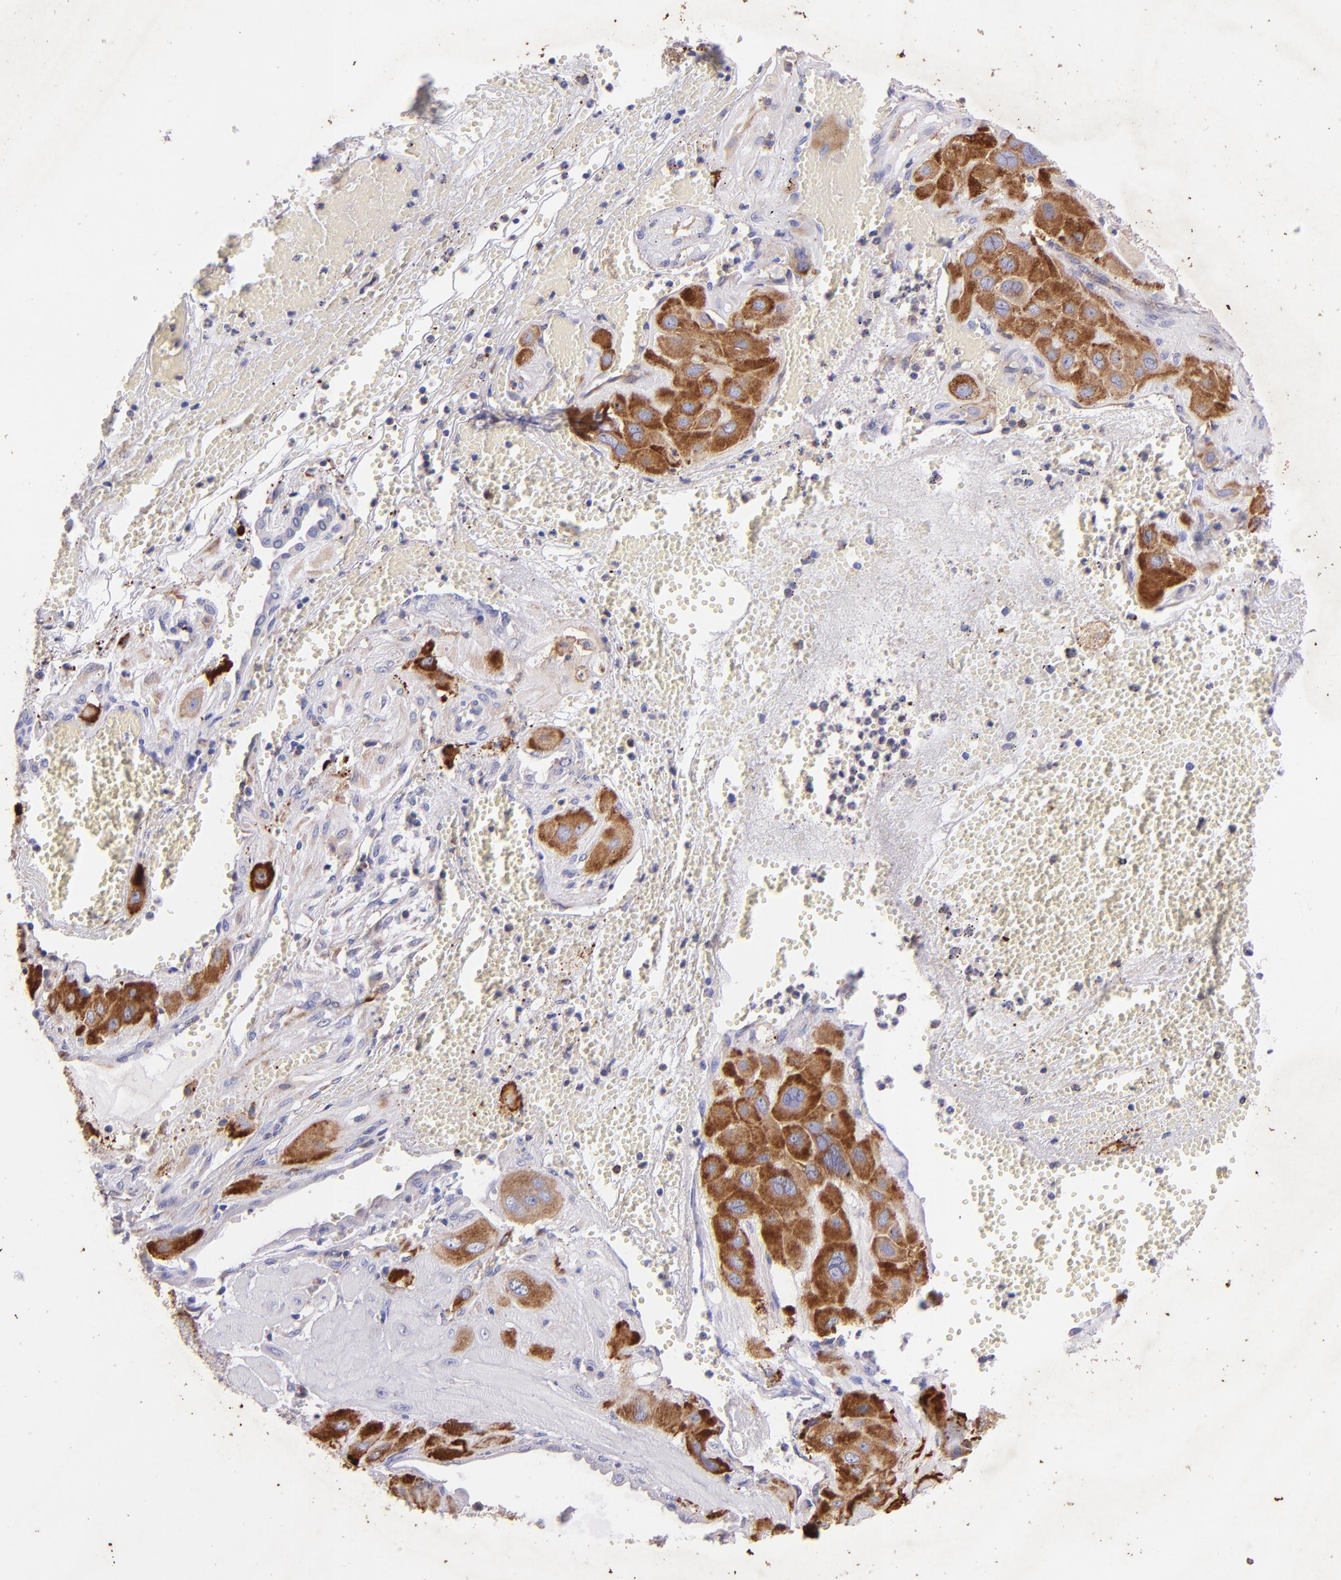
{"staining": {"intensity": "strong", "quantity": ">75%", "location": "cytoplasmic/membranous"}, "tissue": "cervical cancer", "cell_type": "Tumor cells", "image_type": "cancer", "snomed": [{"axis": "morphology", "description": "Squamous cell carcinoma, NOS"}, {"axis": "topography", "description": "Cervix"}], "caption": "An immunohistochemistry (IHC) histopathology image of neoplastic tissue is shown. Protein staining in brown labels strong cytoplasmic/membranous positivity in cervical cancer within tumor cells.", "gene": "RET", "patient": {"sex": "female", "age": 34}}